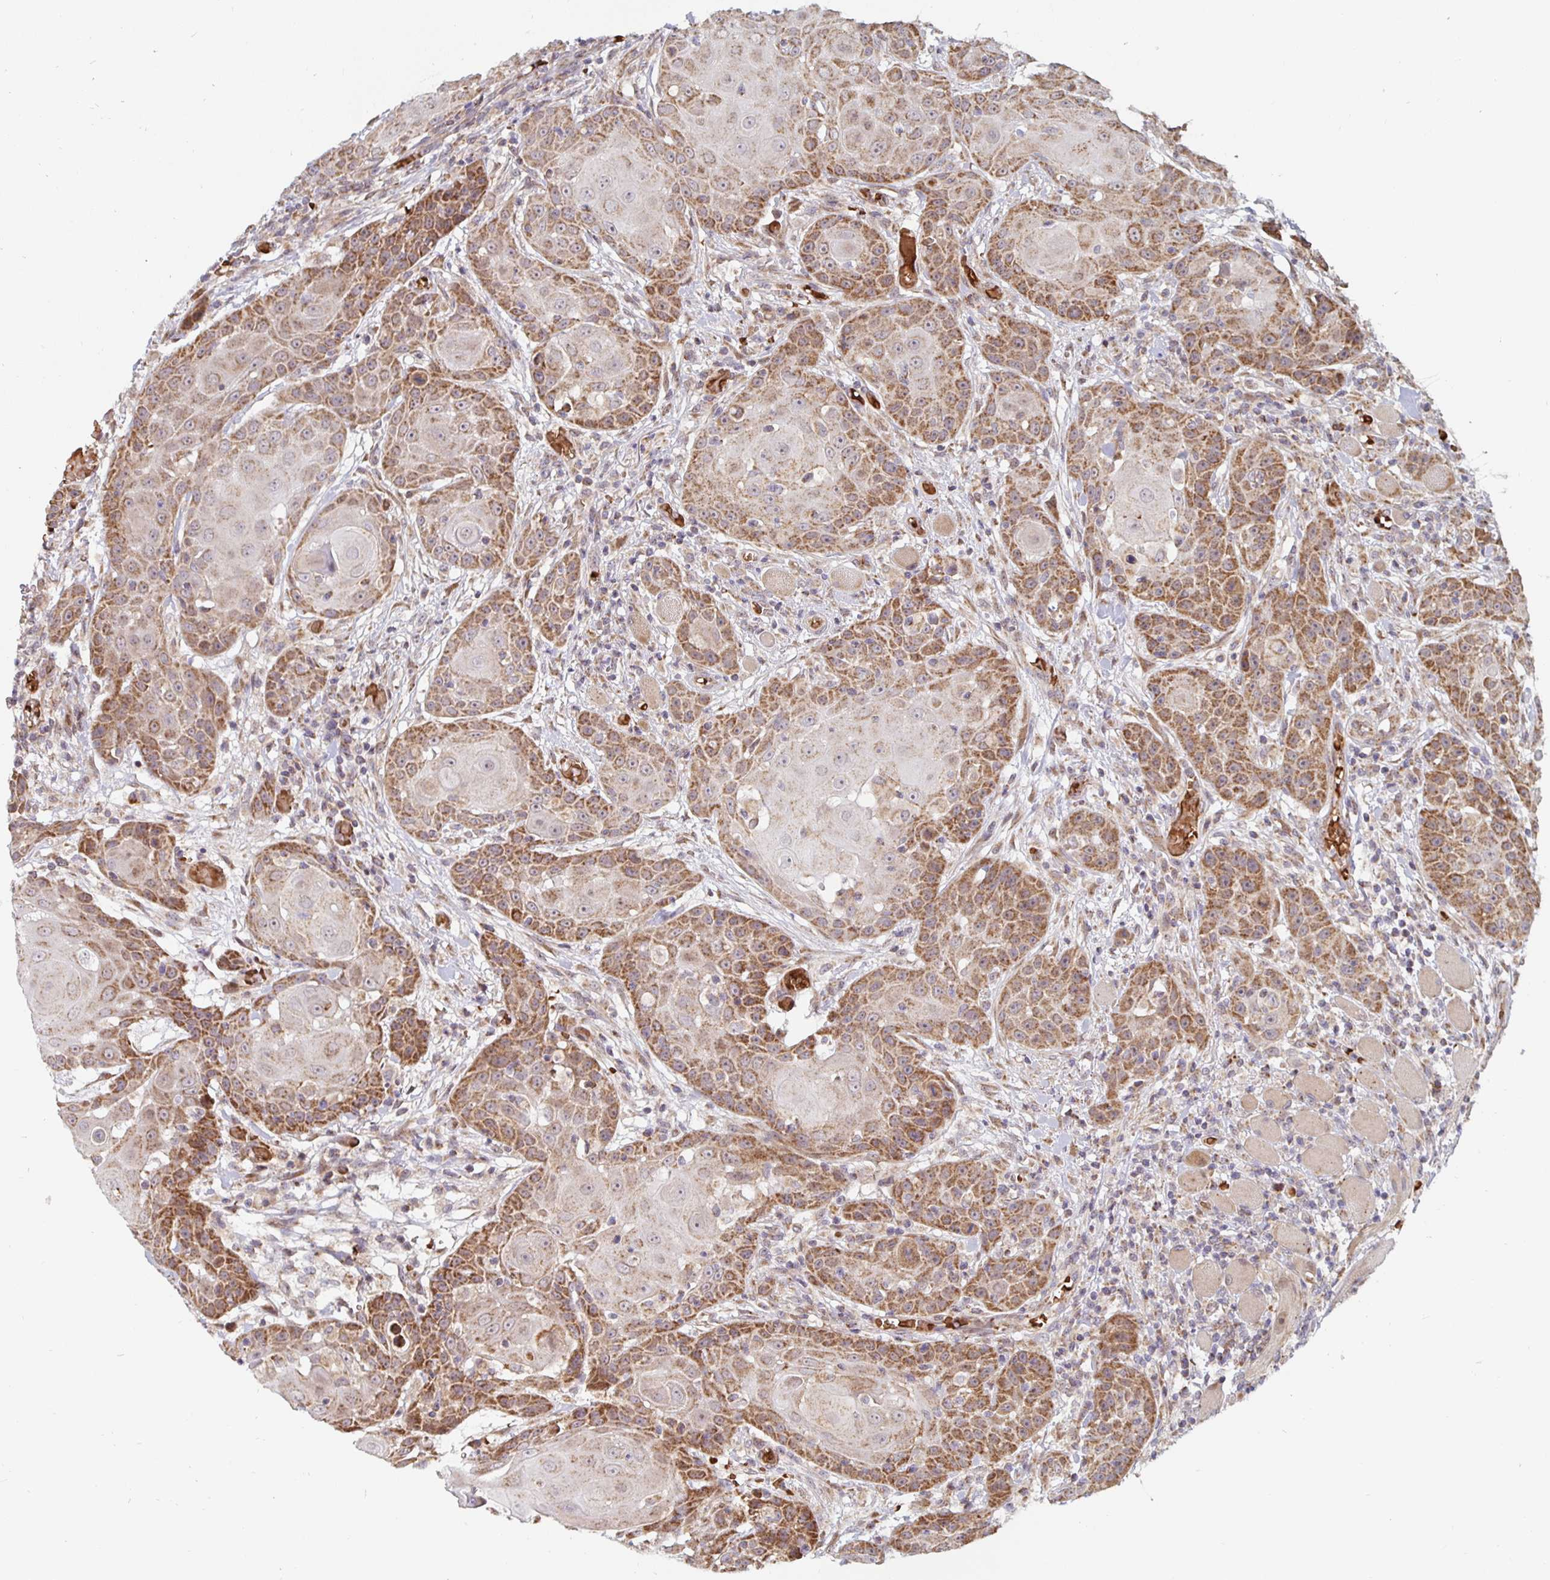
{"staining": {"intensity": "moderate", "quantity": ">75%", "location": "cytoplasmic/membranous"}, "tissue": "head and neck cancer", "cell_type": "Tumor cells", "image_type": "cancer", "snomed": [{"axis": "morphology", "description": "Normal tissue, NOS"}, {"axis": "morphology", "description": "Squamous cell carcinoma, NOS"}, {"axis": "topography", "description": "Oral tissue"}, {"axis": "topography", "description": "Head-Neck"}], "caption": "This histopathology image reveals immunohistochemistry (IHC) staining of head and neck squamous cell carcinoma, with medium moderate cytoplasmic/membranous positivity in approximately >75% of tumor cells.", "gene": "MRPL28", "patient": {"sex": "female", "age": 55}}